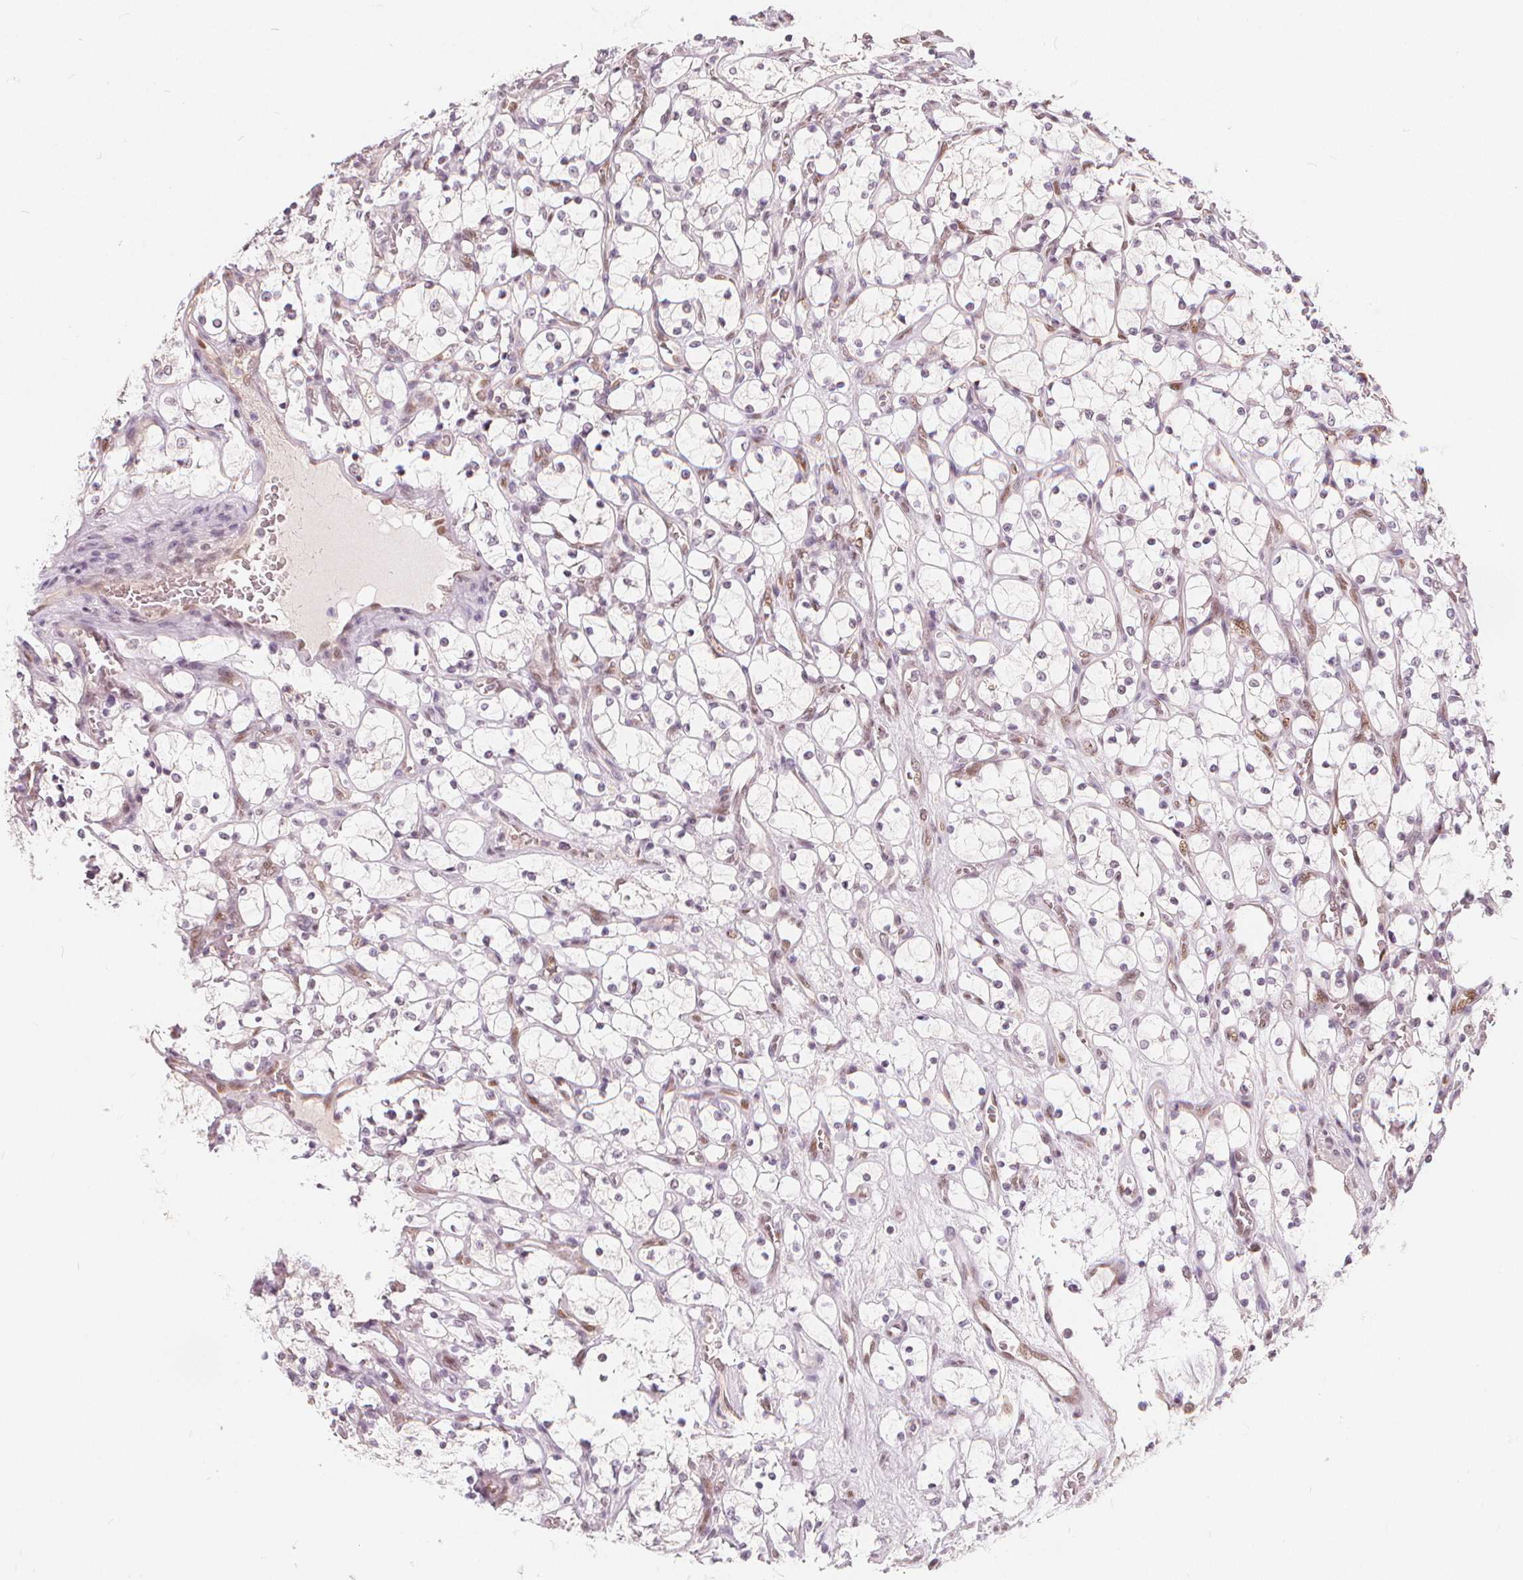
{"staining": {"intensity": "negative", "quantity": "none", "location": "none"}, "tissue": "renal cancer", "cell_type": "Tumor cells", "image_type": "cancer", "snomed": [{"axis": "morphology", "description": "Adenocarcinoma, NOS"}, {"axis": "topography", "description": "Kidney"}], "caption": "A micrograph of adenocarcinoma (renal) stained for a protein reveals no brown staining in tumor cells. The staining is performed using DAB brown chromogen with nuclei counter-stained in using hematoxylin.", "gene": "DRC3", "patient": {"sex": "female", "age": 69}}